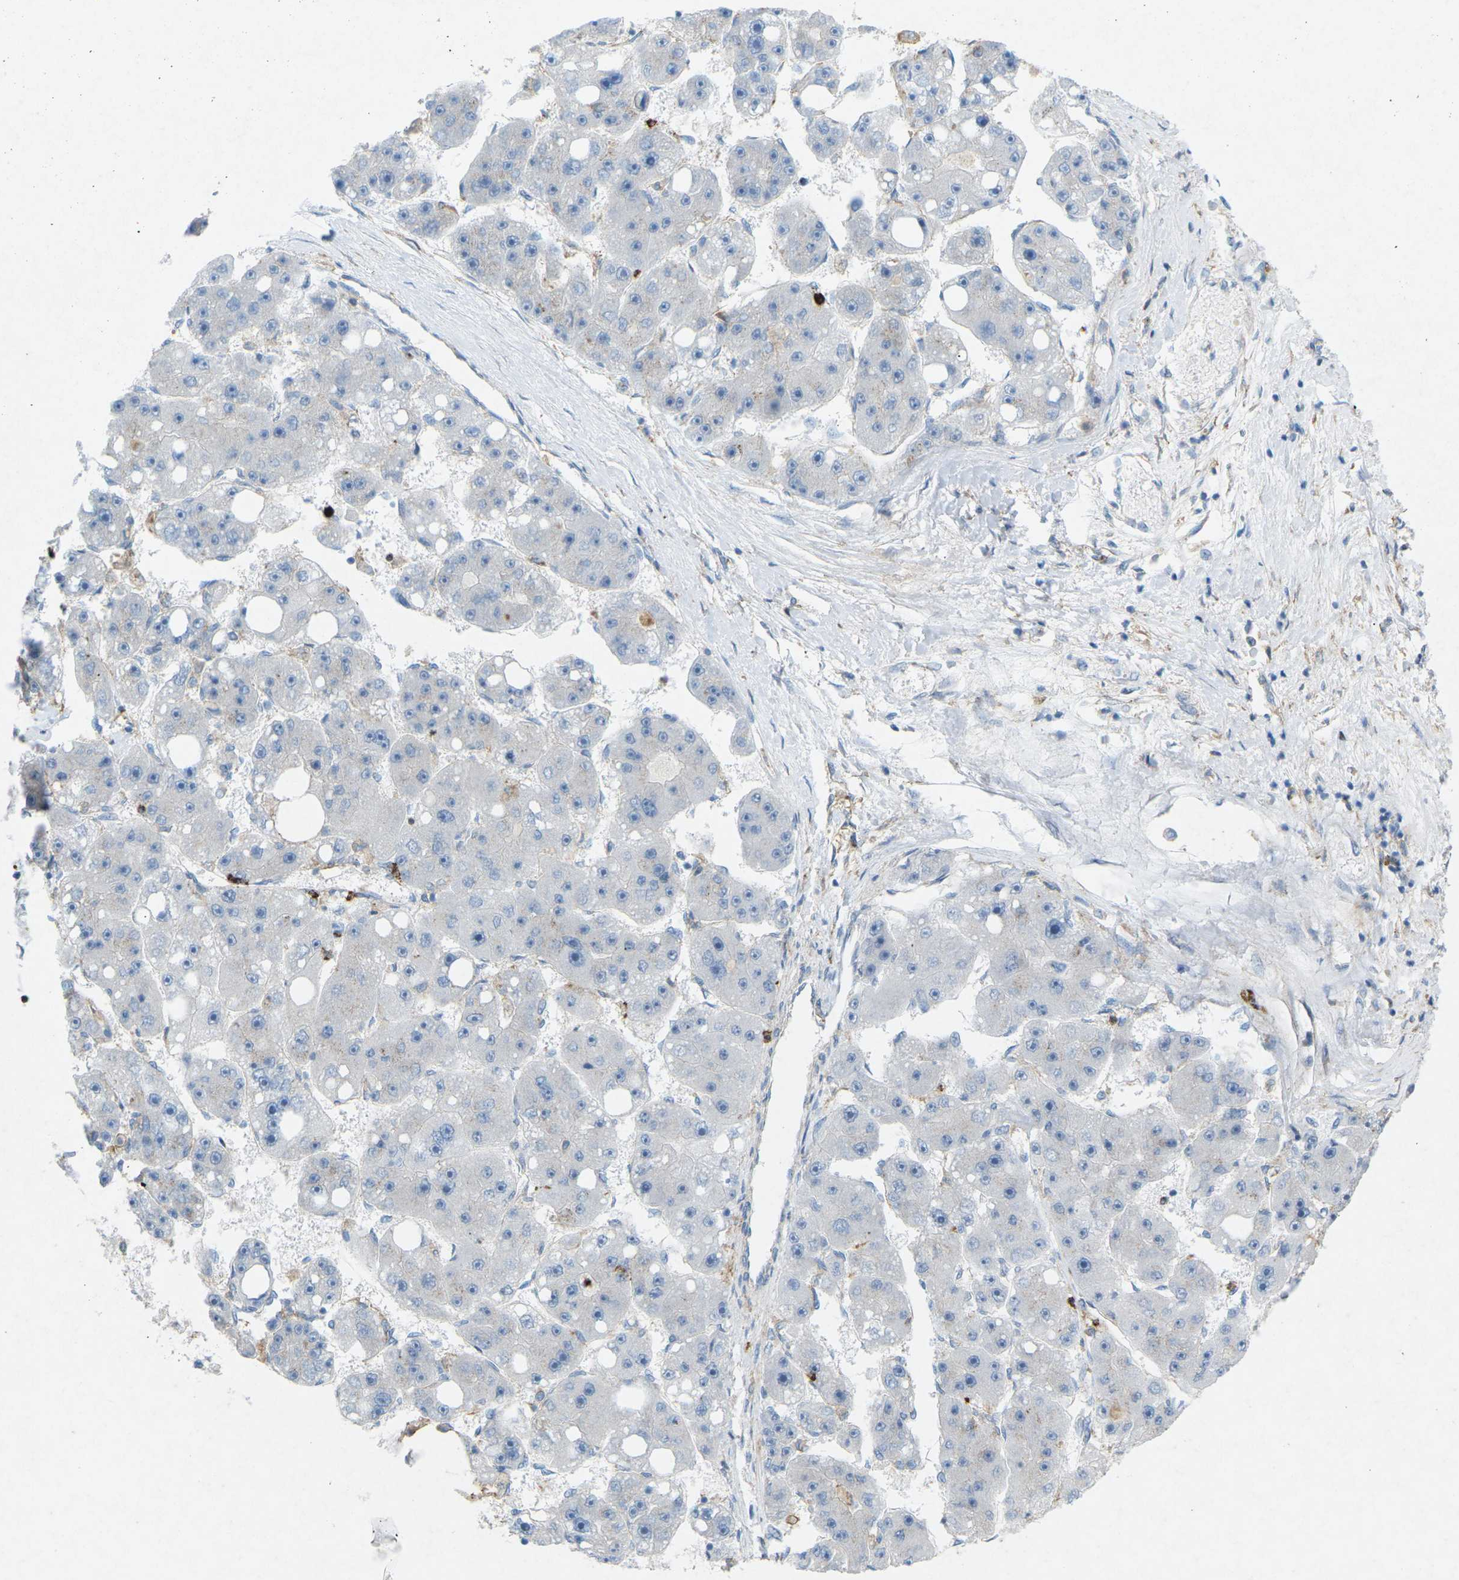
{"staining": {"intensity": "negative", "quantity": "none", "location": "none"}, "tissue": "liver cancer", "cell_type": "Tumor cells", "image_type": "cancer", "snomed": [{"axis": "morphology", "description": "Carcinoma, Hepatocellular, NOS"}, {"axis": "topography", "description": "Liver"}], "caption": "A high-resolution image shows immunohistochemistry staining of liver cancer, which shows no significant expression in tumor cells.", "gene": "STK11", "patient": {"sex": "female", "age": 61}}